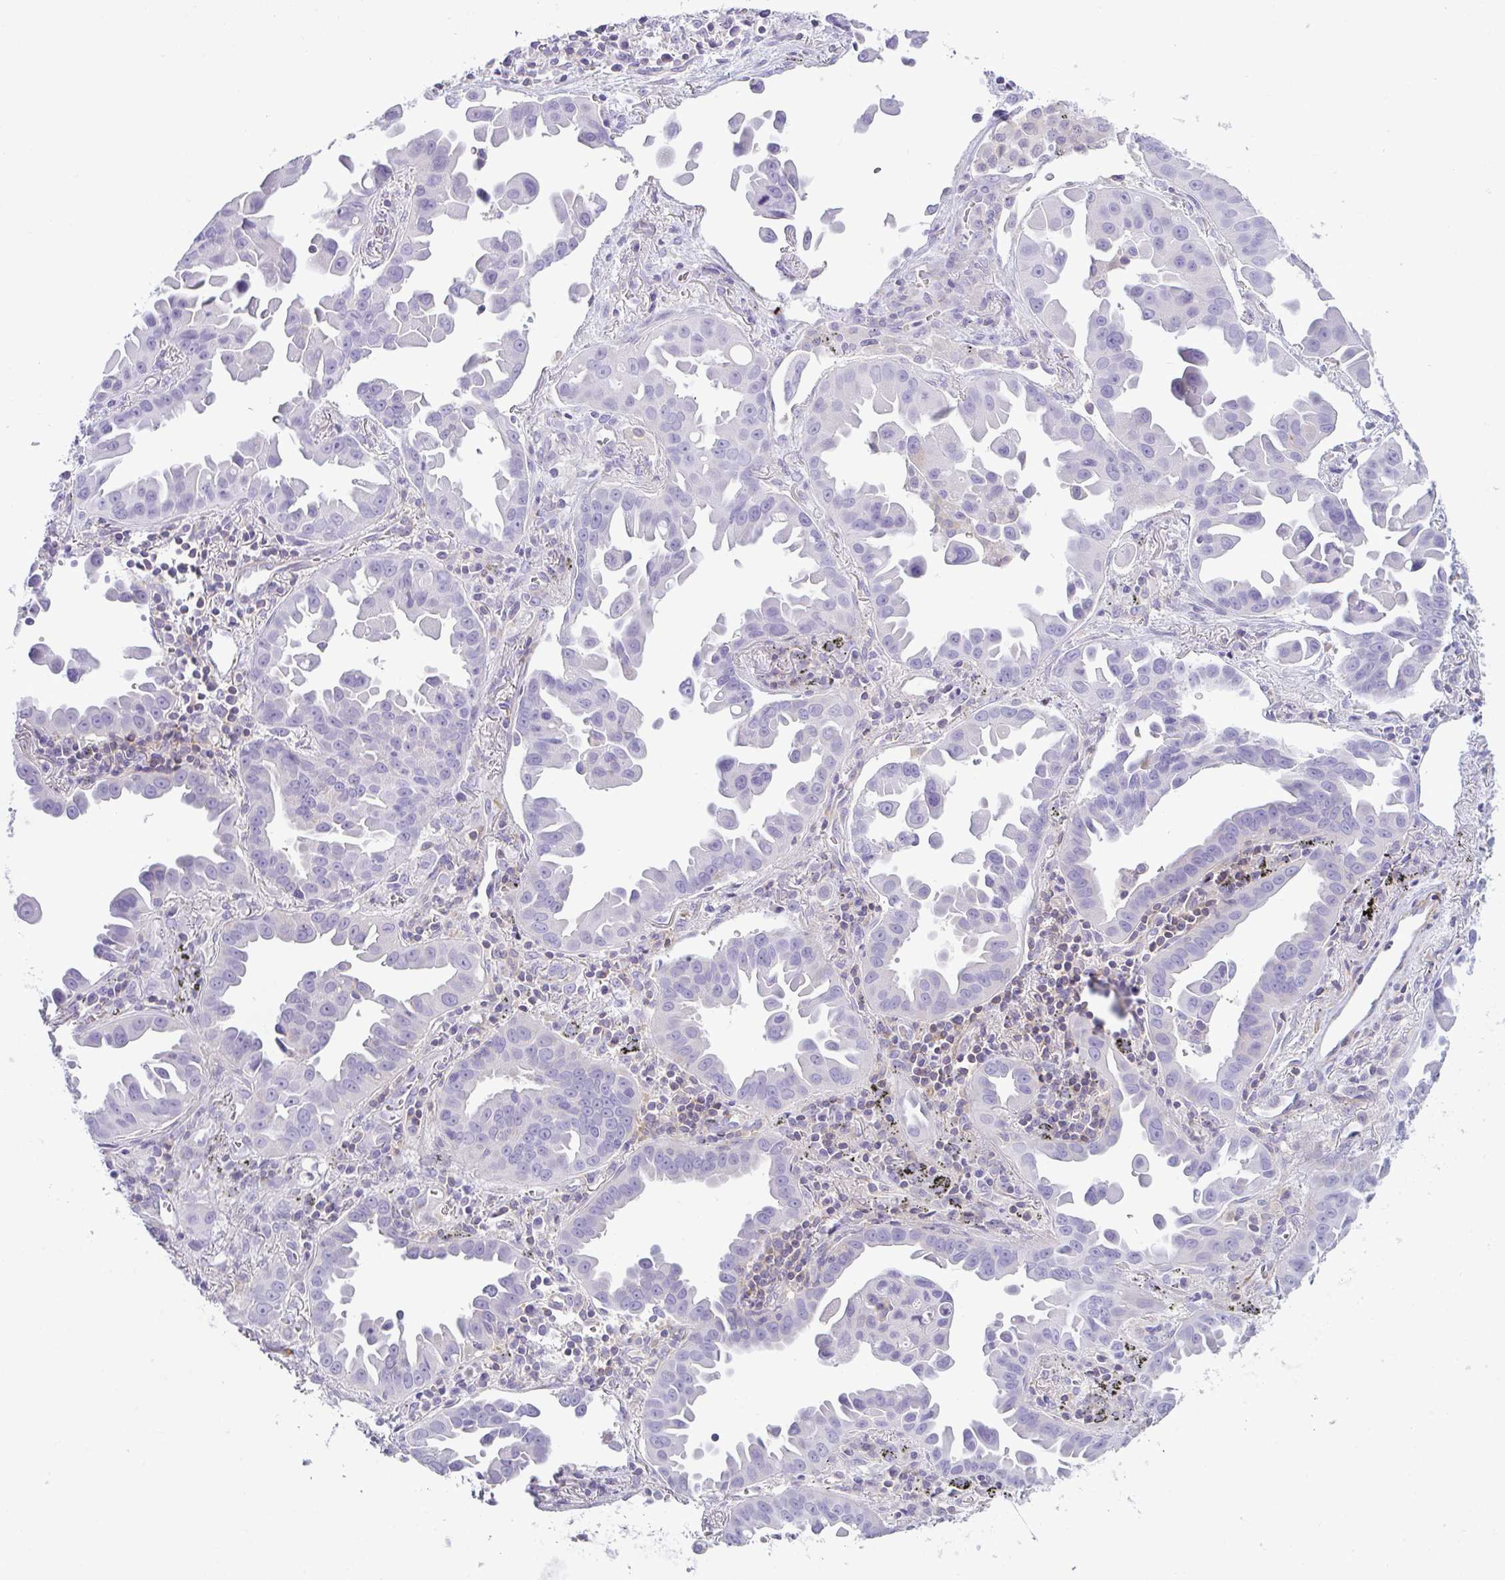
{"staining": {"intensity": "negative", "quantity": "none", "location": "none"}, "tissue": "lung cancer", "cell_type": "Tumor cells", "image_type": "cancer", "snomed": [{"axis": "morphology", "description": "Adenocarcinoma, NOS"}, {"axis": "topography", "description": "Lung"}], "caption": "Immunohistochemical staining of human lung cancer exhibits no significant positivity in tumor cells.", "gene": "CDRT15", "patient": {"sex": "male", "age": 68}}